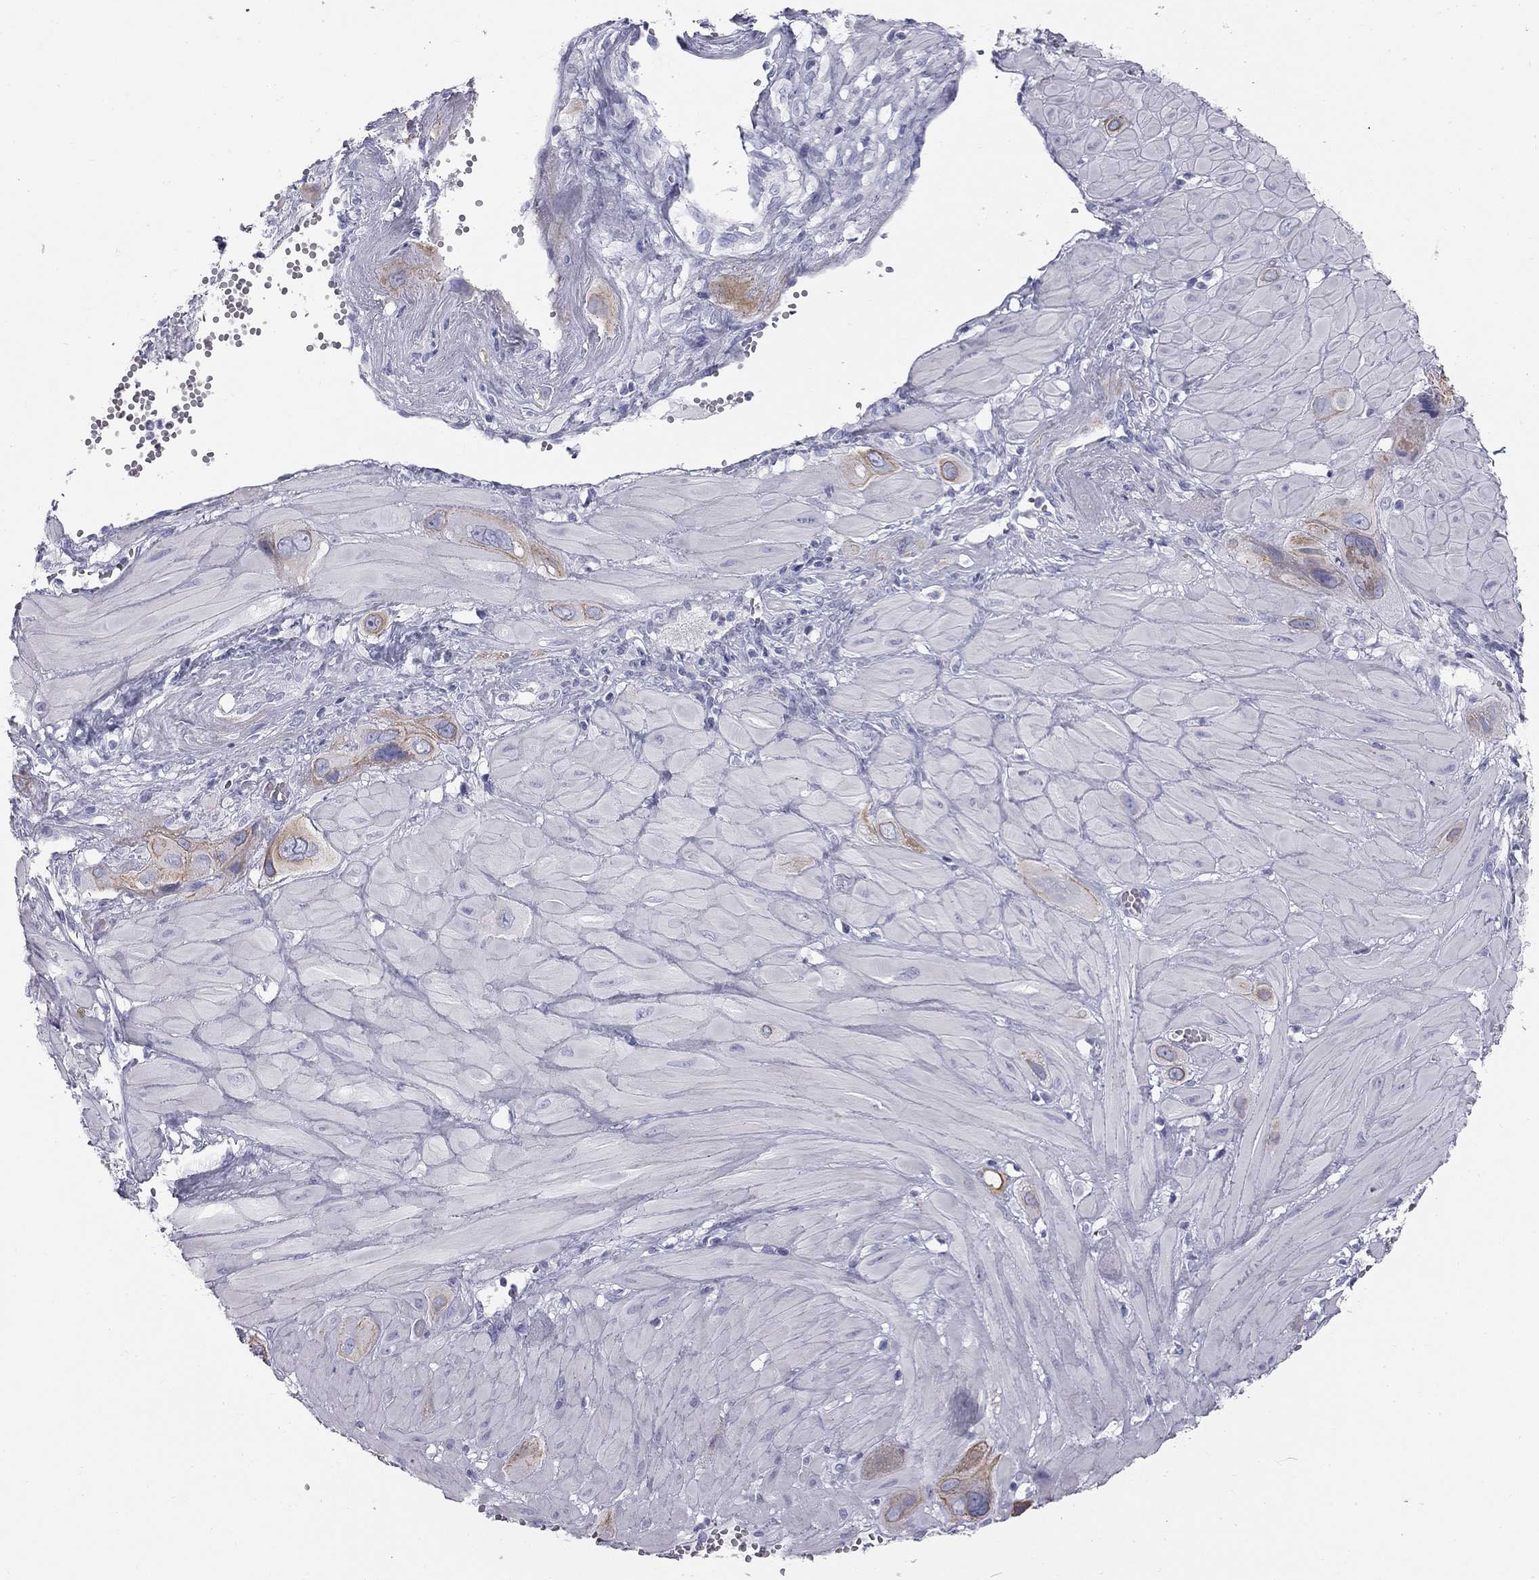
{"staining": {"intensity": "negative", "quantity": "none", "location": "none"}, "tissue": "cervical cancer", "cell_type": "Tumor cells", "image_type": "cancer", "snomed": [{"axis": "morphology", "description": "Squamous cell carcinoma, NOS"}, {"axis": "topography", "description": "Cervix"}], "caption": "An image of cervical cancer (squamous cell carcinoma) stained for a protein demonstrates no brown staining in tumor cells.", "gene": "SULT2B1", "patient": {"sex": "female", "age": 34}}